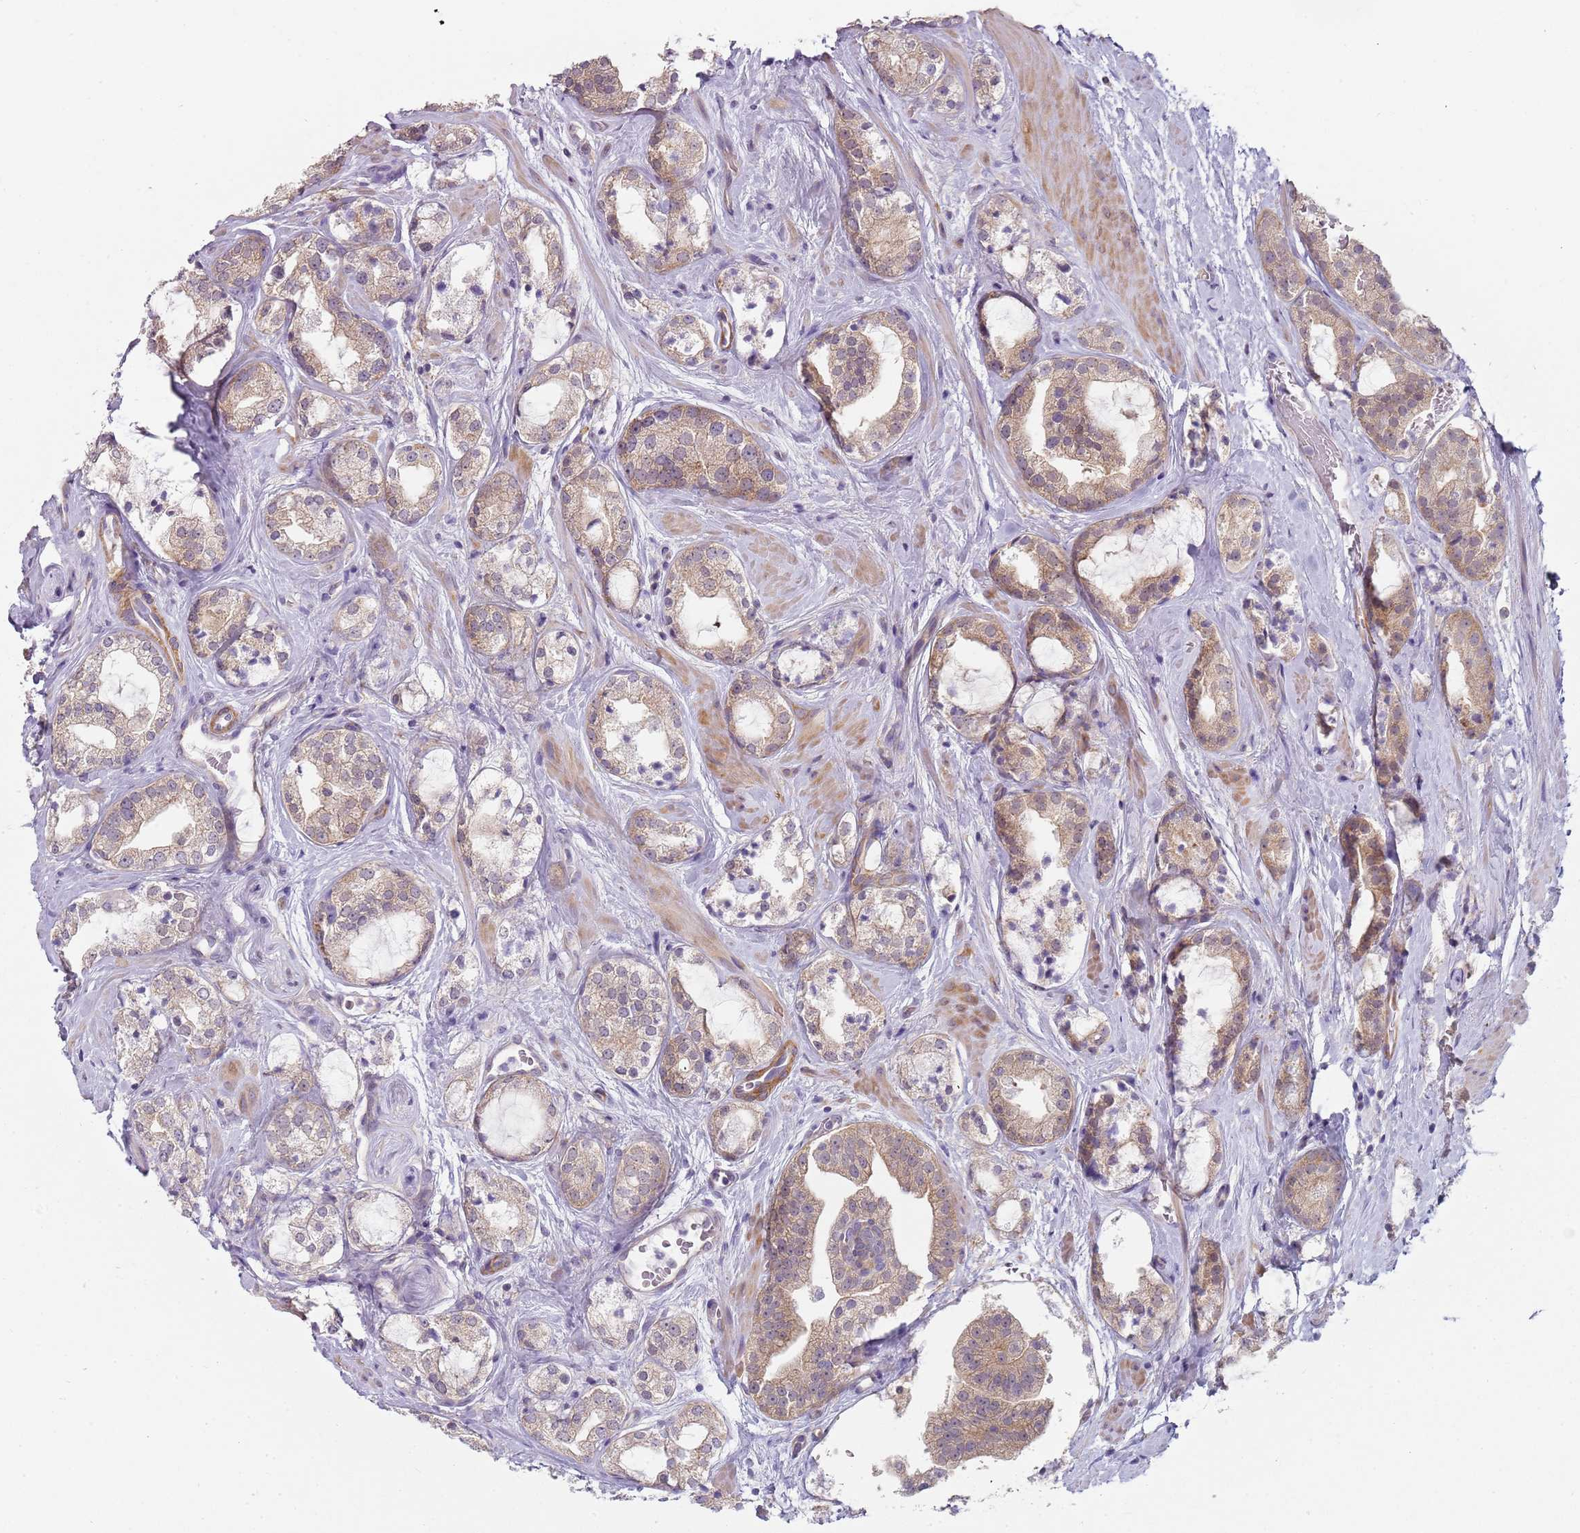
{"staining": {"intensity": "moderate", "quantity": "<25%", "location": "cytoplasmic/membranous"}, "tissue": "prostate cancer", "cell_type": "Tumor cells", "image_type": "cancer", "snomed": [{"axis": "morphology", "description": "Adenocarcinoma, High grade"}, {"axis": "topography", "description": "Prostate"}], "caption": "IHC staining of prostate cancer, which shows low levels of moderate cytoplasmic/membranous expression in approximately <25% of tumor cells indicating moderate cytoplasmic/membranous protein positivity. The staining was performed using DAB (brown) for protein detection and nuclei were counterstained in hematoxylin (blue).", "gene": "SLC26A6", "patient": {"sex": "male", "age": 64}}